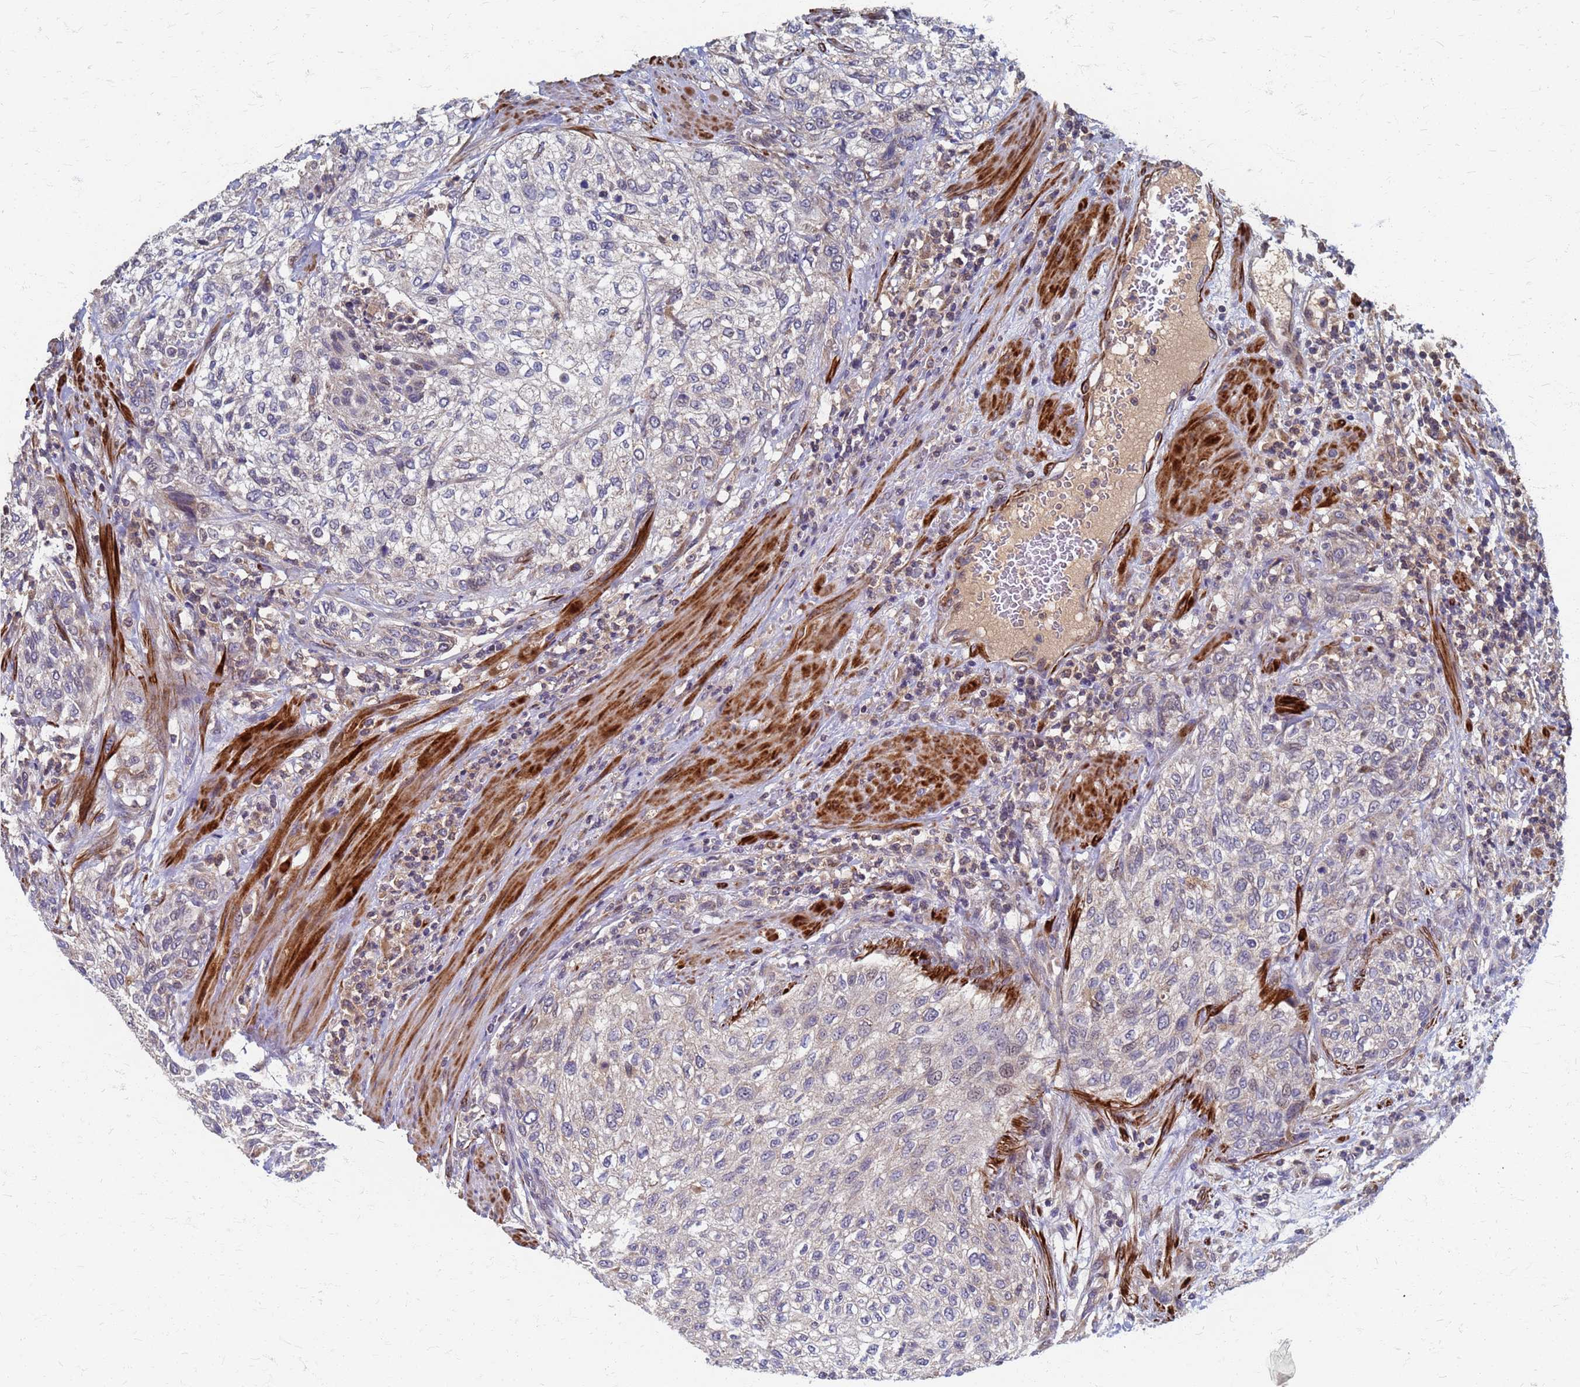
{"staining": {"intensity": "negative", "quantity": "none", "location": "none"}, "tissue": "urothelial cancer", "cell_type": "Tumor cells", "image_type": "cancer", "snomed": [{"axis": "morphology", "description": "Urothelial carcinoma, High grade"}, {"axis": "topography", "description": "Urinary bladder"}], "caption": "Urothelial cancer was stained to show a protein in brown. There is no significant staining in tumor cells.", "gene": "ATPAF1", "patient": {"sex": "male", "age": 35}}